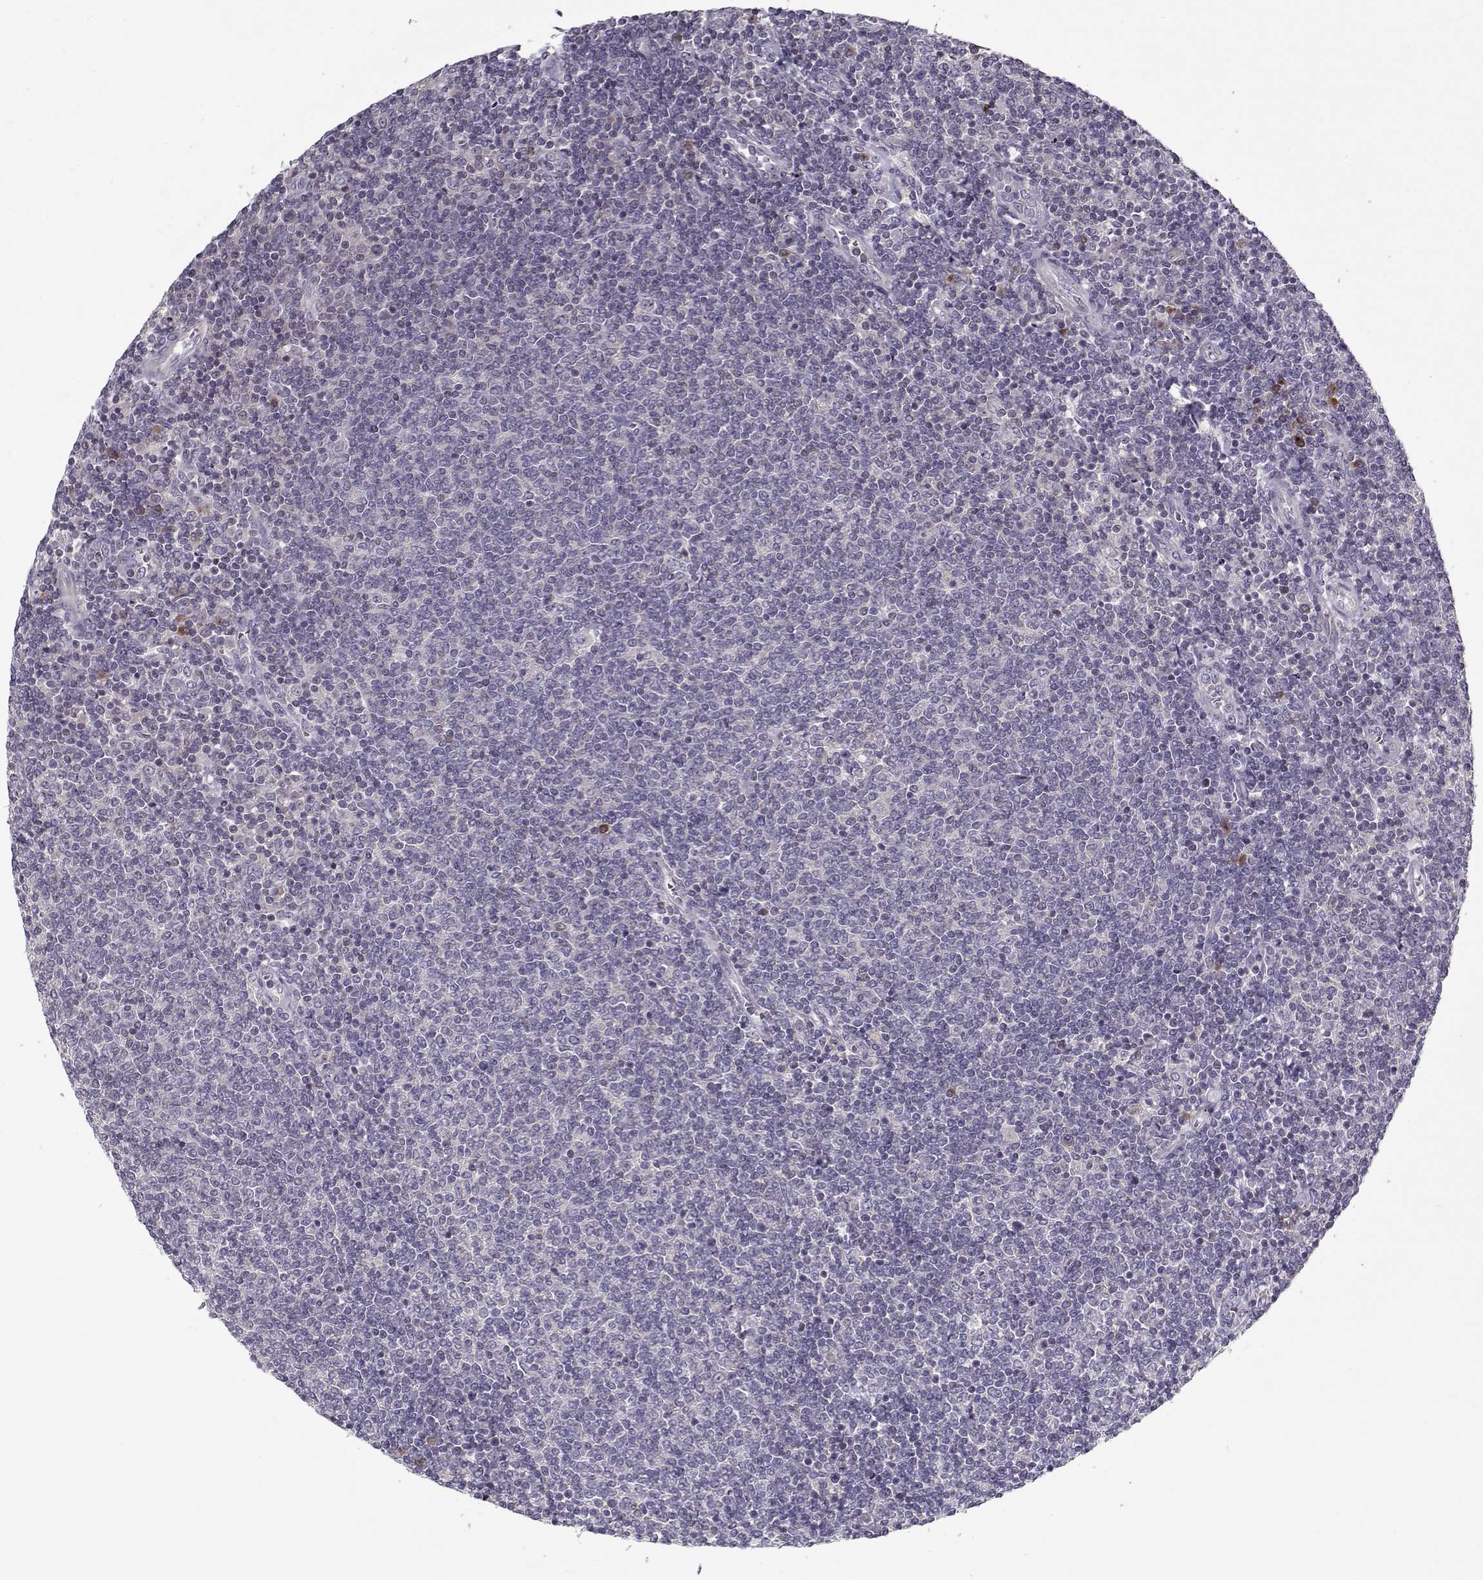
{"staining": {"intensity": "negative", "quantity": "none", "location": "none"}, "tissue": "lymphoma", "cell_type": "Tumor cells", "image_type": "cancer", "snomed": [{"axis": "morphology", "description": "Malignant lymphoma, non-Hodgkin's type, Low grade"}, {"axis": "topography", "description": "Lymph node"}], "caption": "The micrograph shows no staining of tumor cells in lymphoma.", "gene": "UNC13D", "patient": {"sex": "male", "age": 52}}